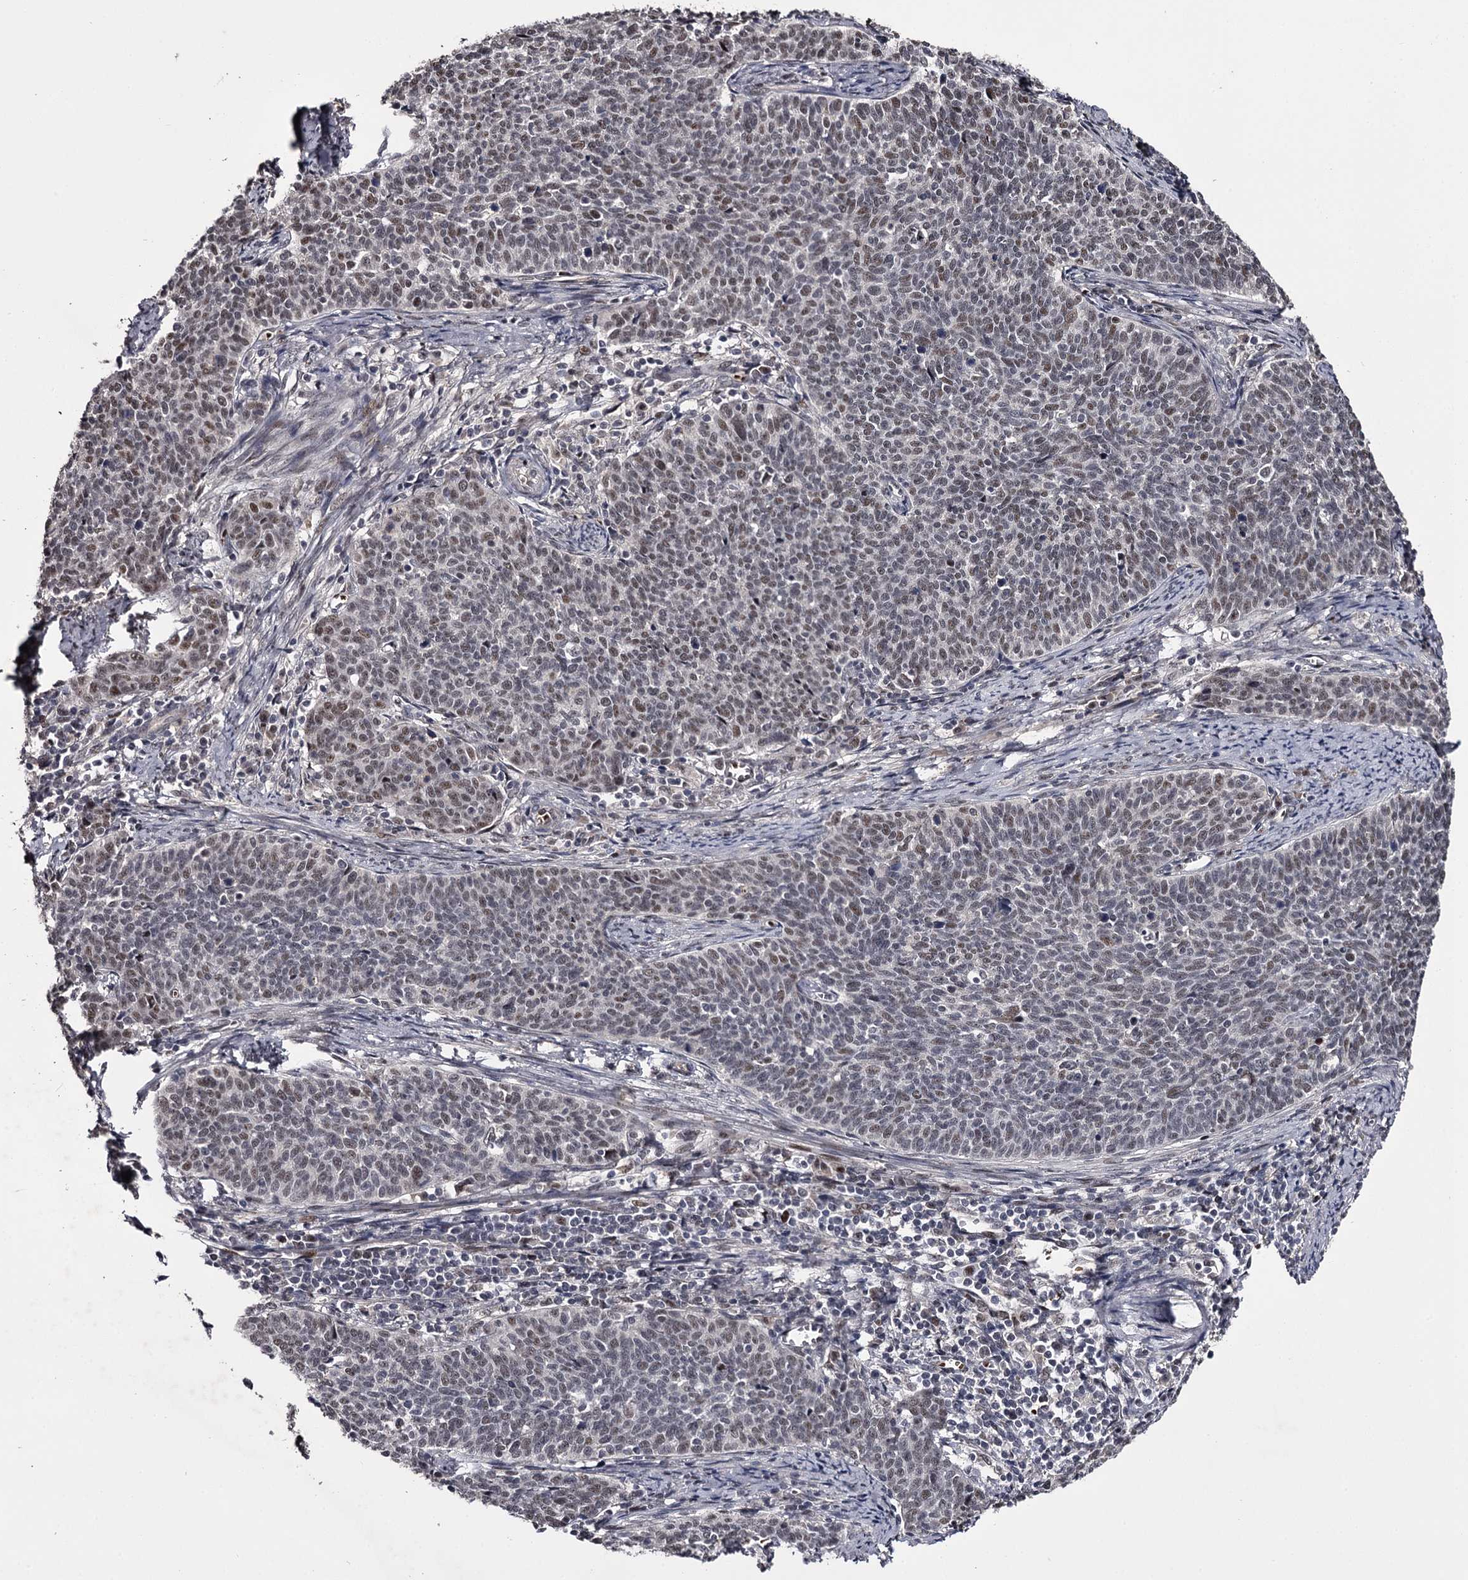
{"staining": {"intensity": "weak", "quantity": "25%-75%", "location": "nuclear"}, "tissue": "cervical cancer", "cell_type": "Tumor cells", "image_type": "cancer", "snomed": [{"axis": "morphology", "description": "Squamous cell carcinoma, NOS"}, {"axis": "topography", "description": "Cervix"}], "caption": "Weak nuclear expression for a protein is present in approximately 25%-75% of tumor cells of cervical squamous cell carcinoma using immunohistochemistry.", "gene": "RNF44", "patient": {"sex": "female", "age": 39}}